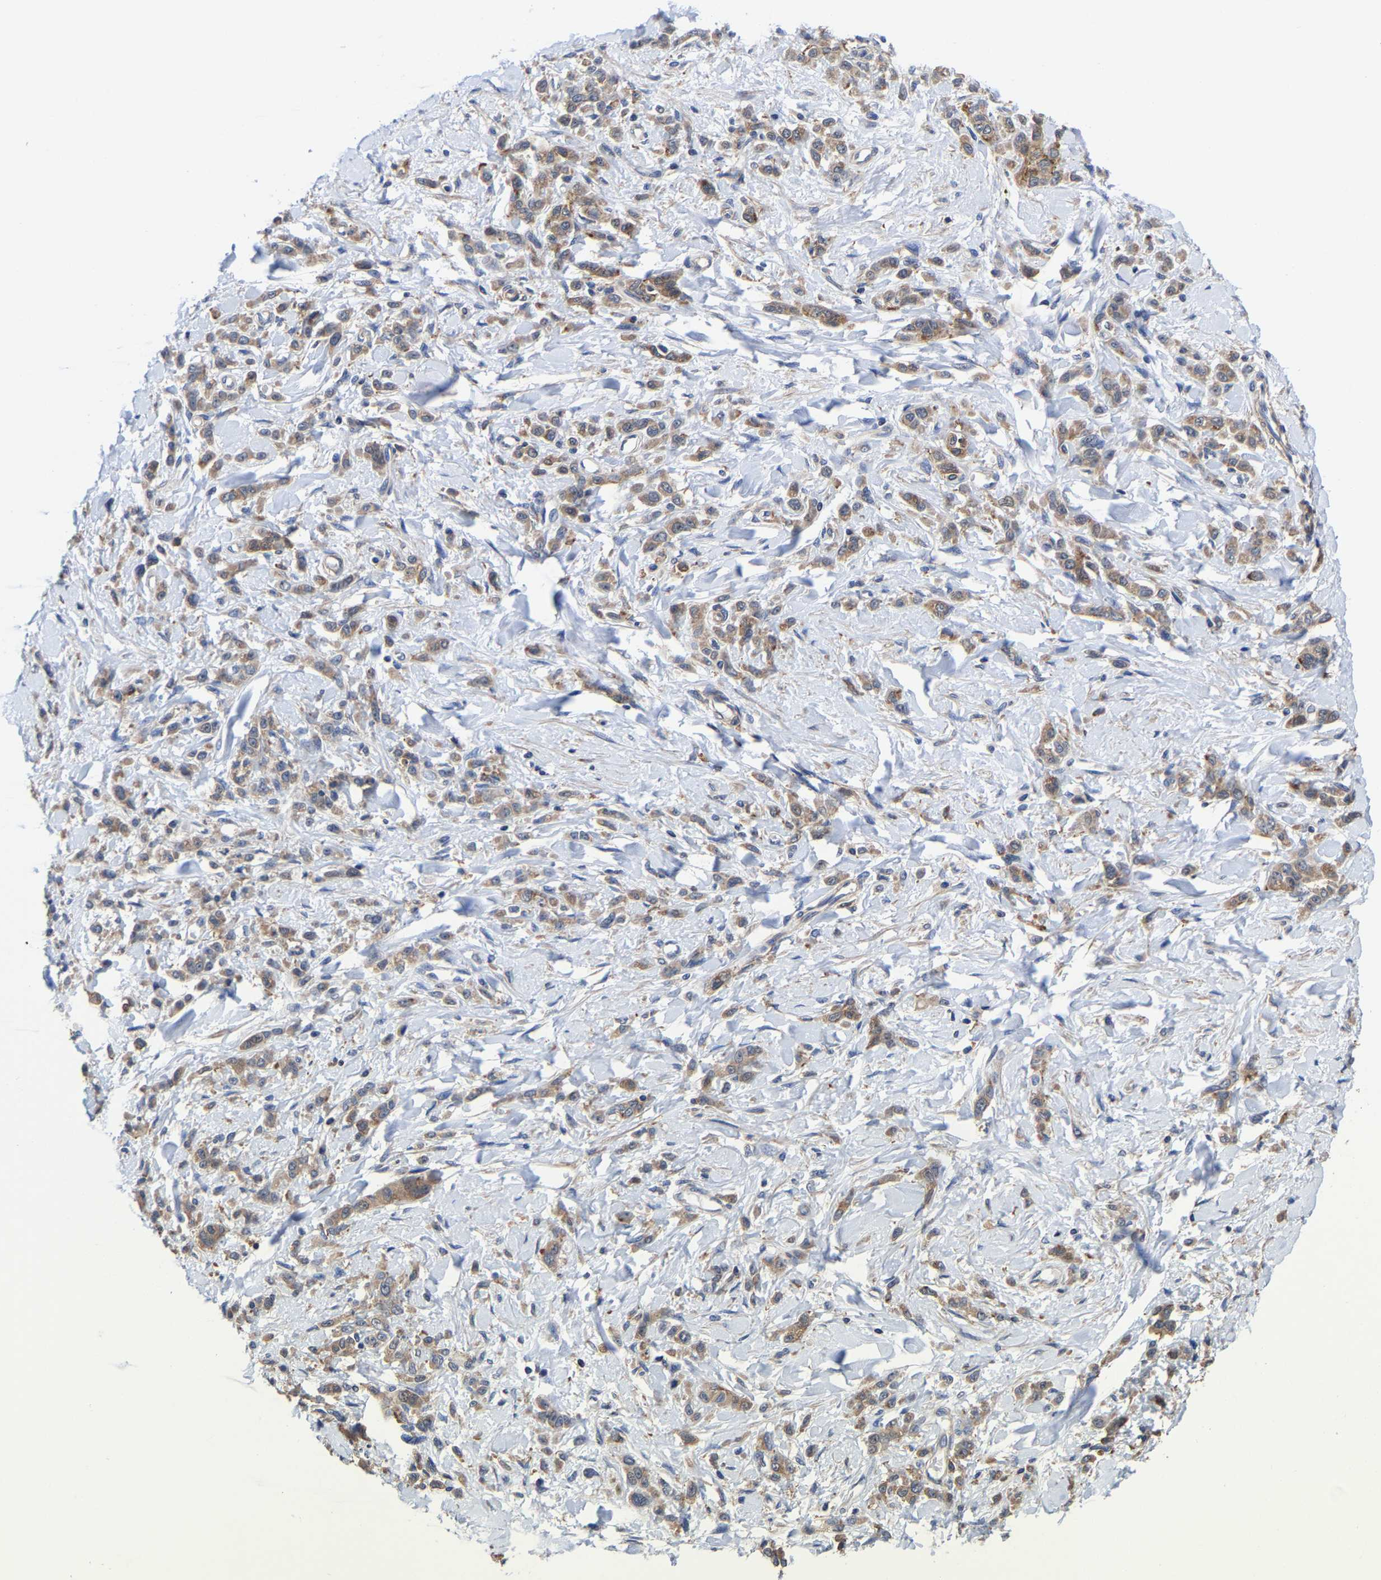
{"staining": {"intensity": "moderate", "quantity": ">75%", "location": "cytoplasmic/membranous"}, "tissue": "stomach cancer", "cell_type": "Tumor cells", "image_type": "cancer", "snomed": [{"axis": "morphology", "description": "Normal tissue, NOS"}, {"axis": "morphology", "description": "Adenocarcinoma, NOS"}, {"axis": "topography", "description": "Stomach"}], "caption": "Protein expression analysis of human stomach cancer (adenocarcinoma) reveals moderate cytoplasmic/membranous staining in about >75% of tumor cells.", "gene": "PFKFB3", "patient": {"sex": "male", "age": 82}}